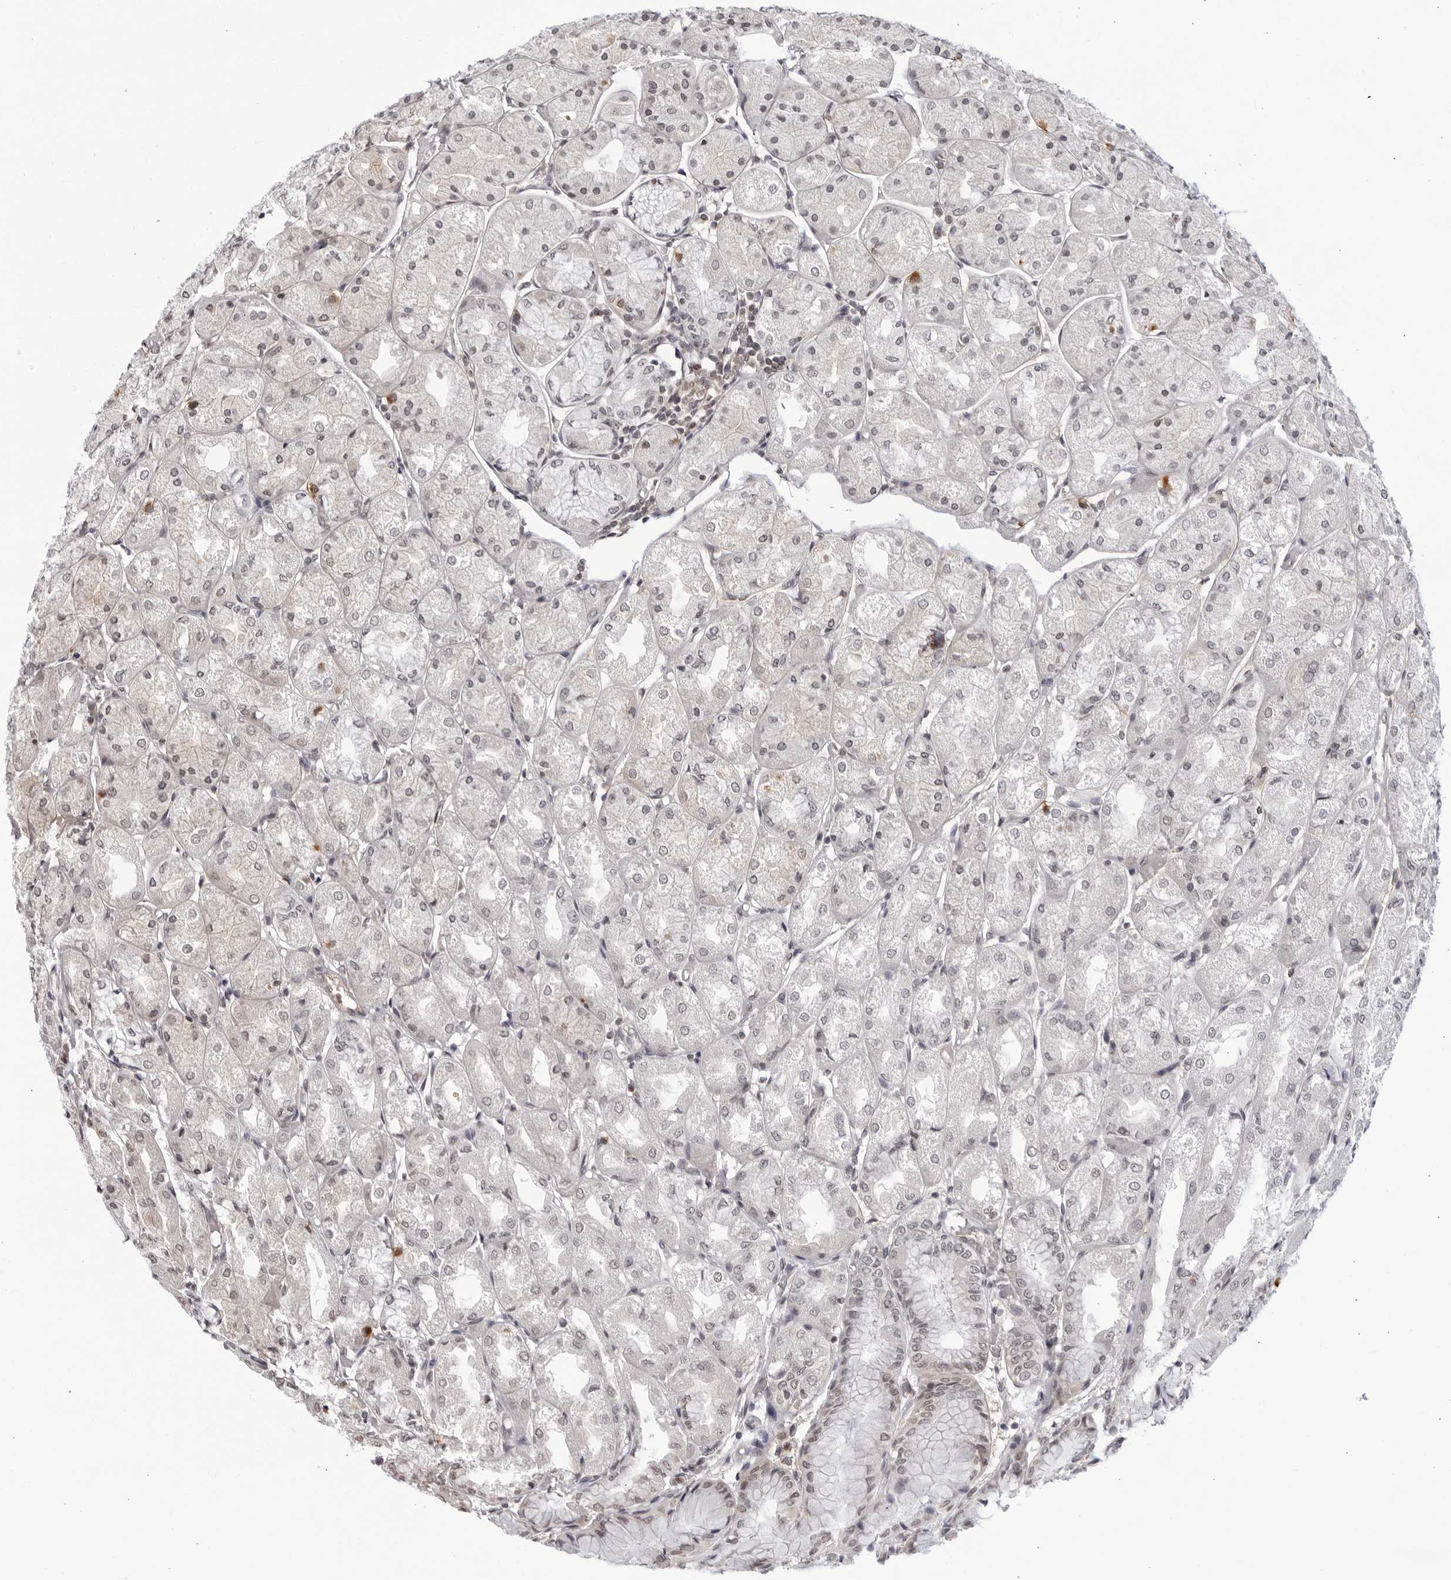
{"staining": {"intensity": "weak", "quantity": "25%-75%", "location": "nuclear"}, "tissue": "stomach", "cell_type": "Glandular cells", "image_type": "normal", "snomed": [{"axis": "morphology", "description": "Normal tissue, NOS"}, {"axis": "topography", "description": "Stomach, upper"}], "caption": "About 25%-75% of glandular cells in unremarkable stomach display weak nuclear protein expression as visualized by brown immunohistochemical staining.", "gene": "CC2D1B", "patient": {"sex": "male", "age": 72}}